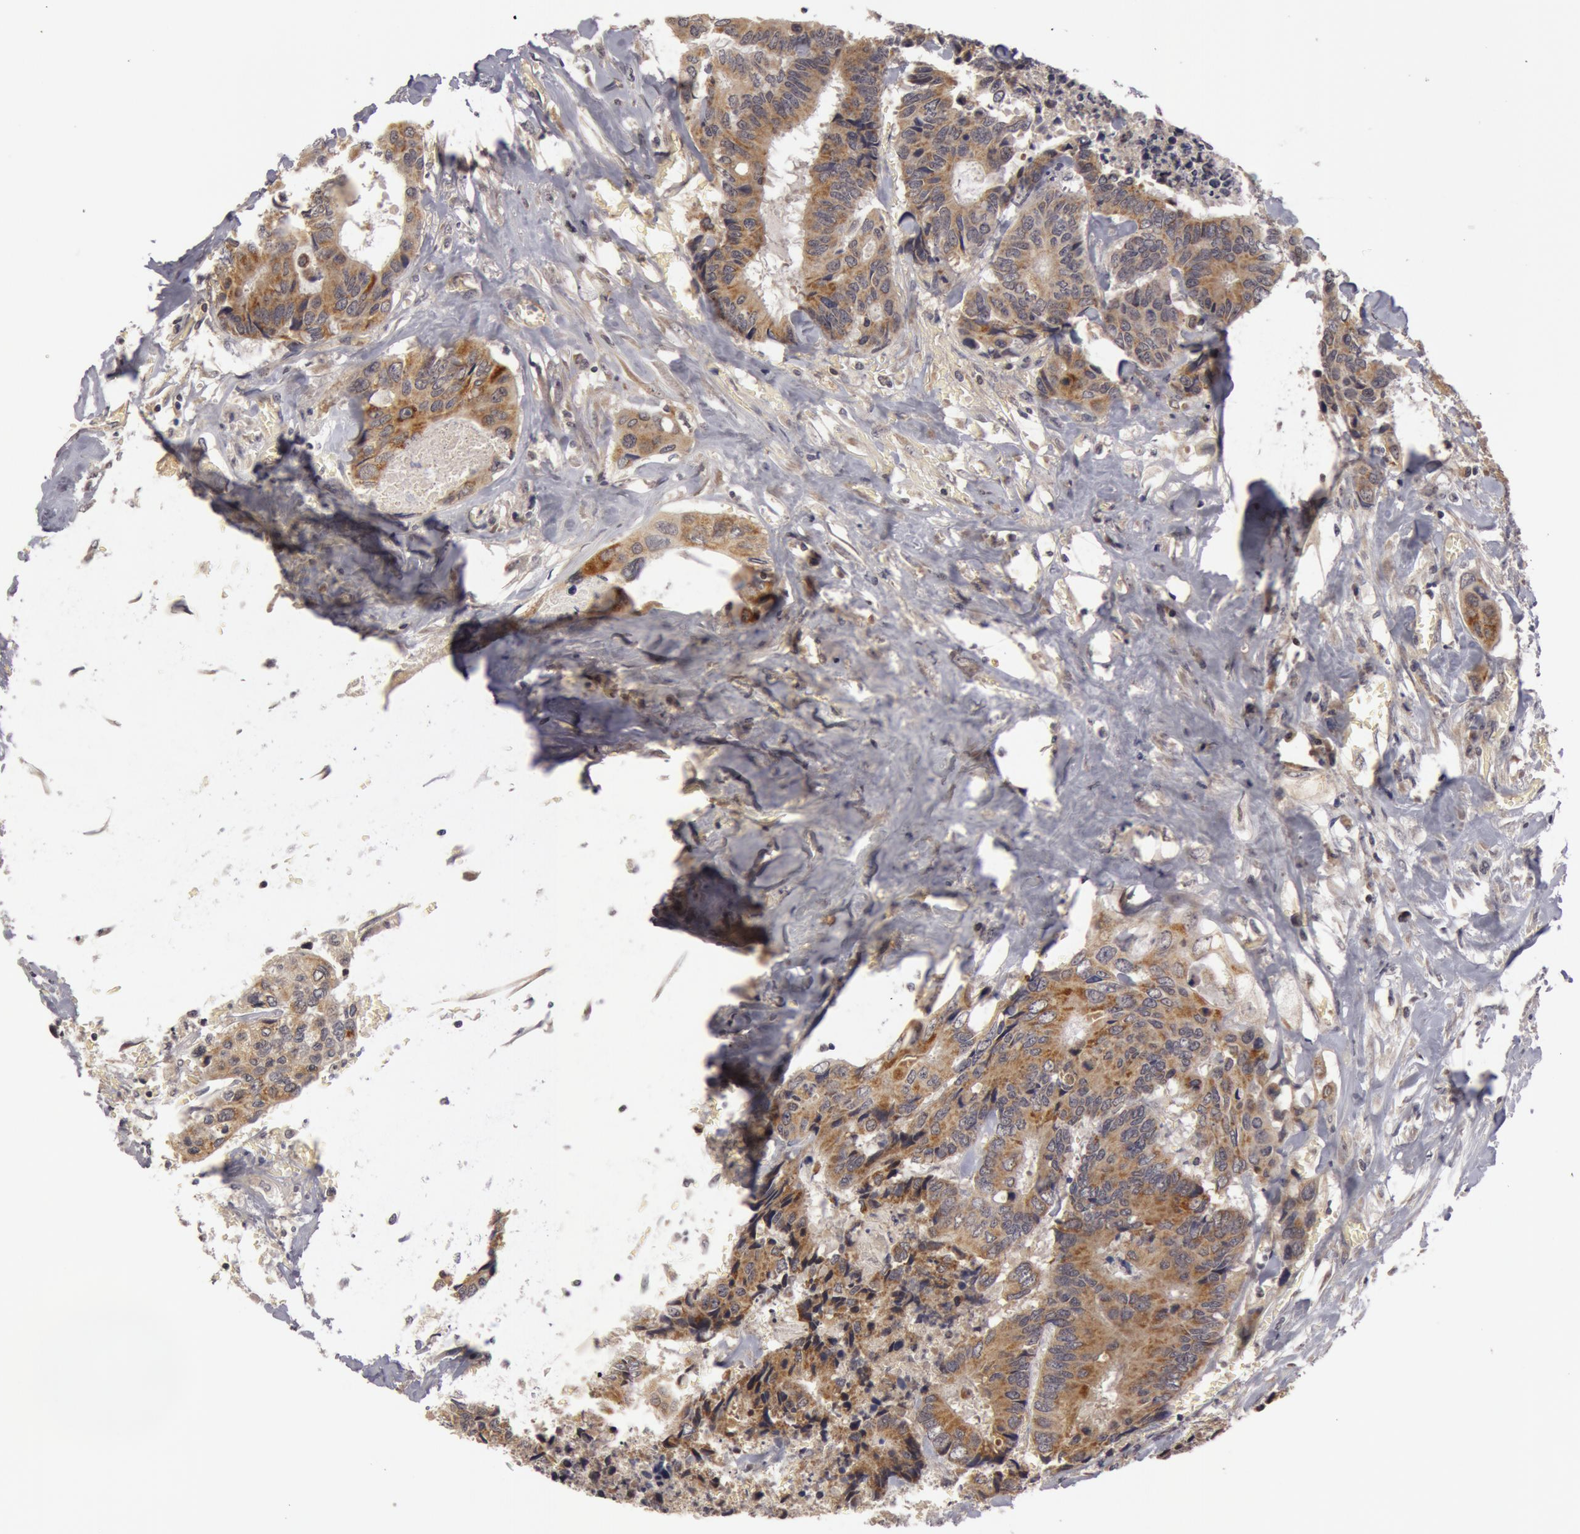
{"staining": {"intensity": "moderate", "quantity": ">75%", "location": "cytoplasmic/membranous"}, "tissue": "colorectal cancer", "cell_type": "Tumor cells", "image_type": "cancer", "snomed": [{"axis": "morphology", "description": "Adenocarcinoma, NOS"}, {"axis": "topography", "description": "Rectum"}], "caption": "Immunohistochemistry (IHC) (DAB (3,3'-diaminobenzidine)) staining of colorectal cancer exhibits moderate cytoplasmic/membranous protein expression in about >75% of tumor cells.", "gene": "SYTL4", "patient": {"sex": "male", "age": 55}}